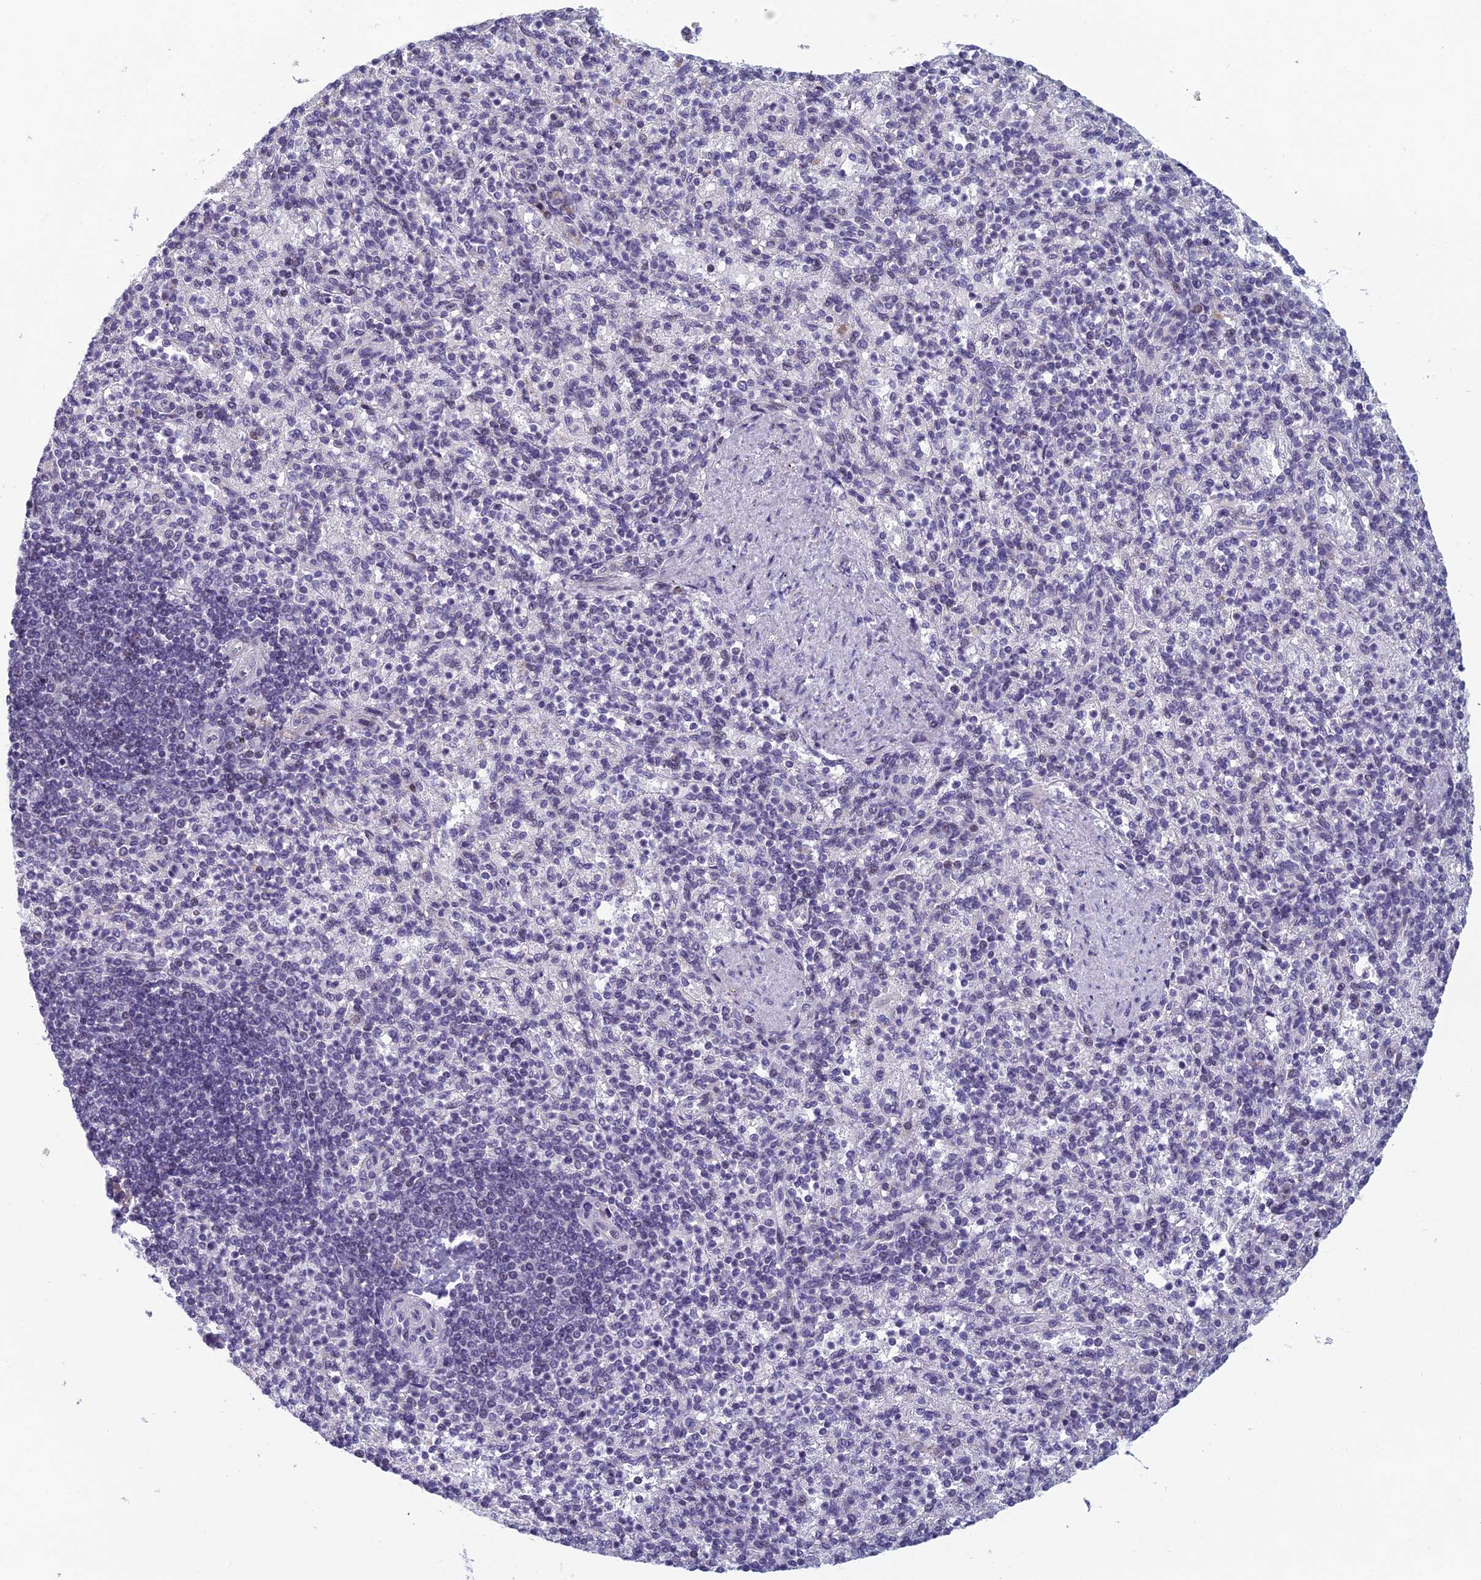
{"staining": {"intensity": "negative", "quantity": "none", "location": "none"}, "tissue": "spleen", "cell_type": "Cells in red pulp", "image_type": "normal", "snomed": [{"axis": "morphology", "description": "Normal tissue, NOS"}, {"axis": "topography", "description": "Spleen"}], "caption": "High magnification brightfield microscopy of benign spleen stained with DAB (brown) and counterstained with hematoxylin (blue): cells in red pulp show no significant expression. (Stains: DAB immunohistochemistry (IHC) with hematoxylin counter stain, Microscopy: brightfield microscopy at high magnification).", "gene": "RGS17", "patient": {"sex": "female", "age": 74}}